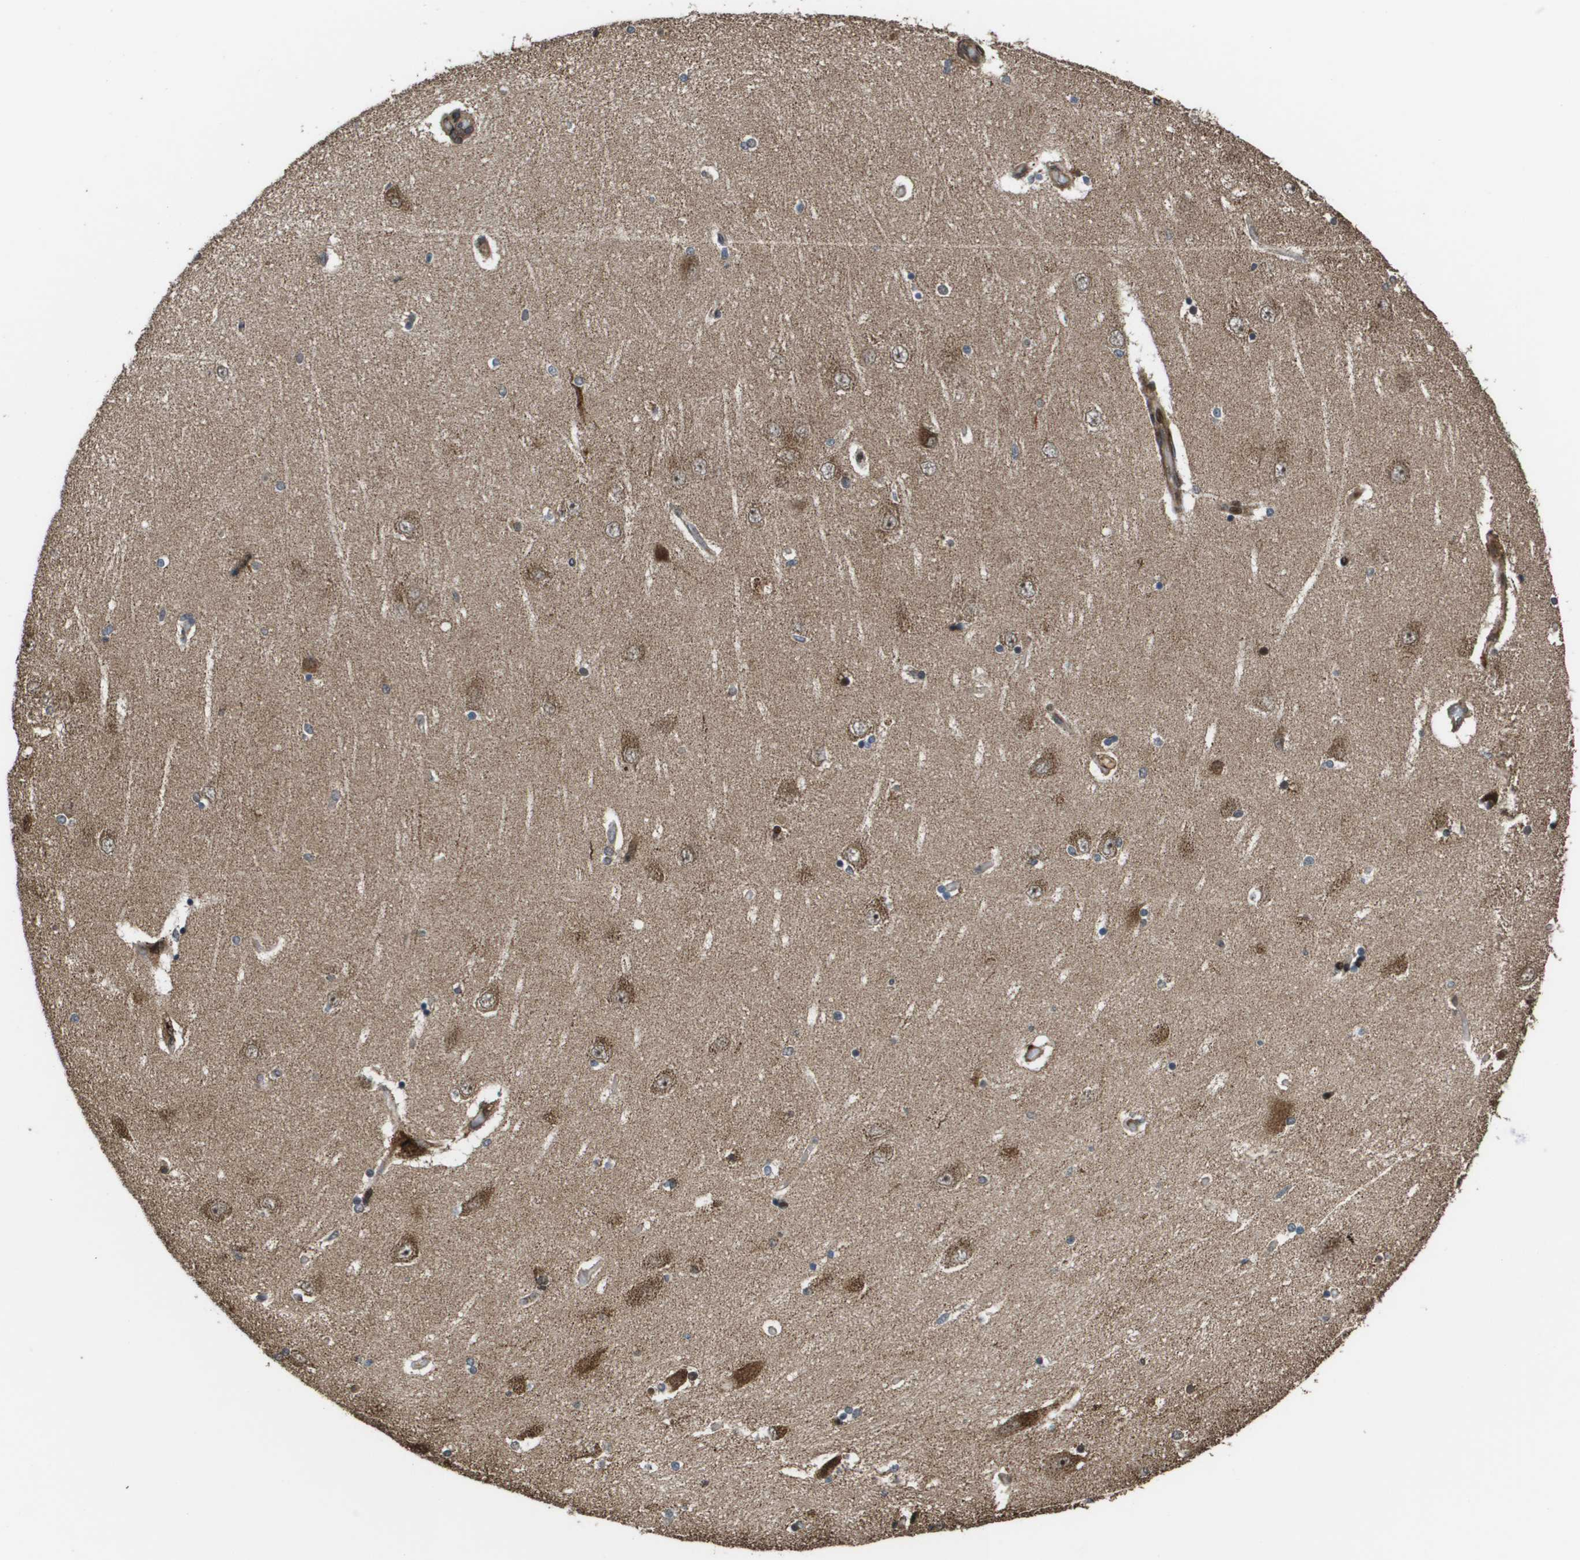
{"staining": {"intensity": "strong", "quantity": "<25%", "location": "nuclear"}, "tissue": "hippocampus", "cell_type": "Glial cells", "image_type": "normal", "snomed": [{"axis": "morphology", "description": "Normal tissue, NOS"}, {"axis": "topography", "description": "Hippocampus"}], "caption": "Benign hippocampus was stained to show a protein in brown. There is medium levels of strong nuclear expression in about <25% of glial cells. The protein is stained brown, and the nuclei are stained in blue (DAB IHC with brightfield microscopy, high magnification).", "gene": "AXIN2", "patient": {"sex": "female", "age": 54}}